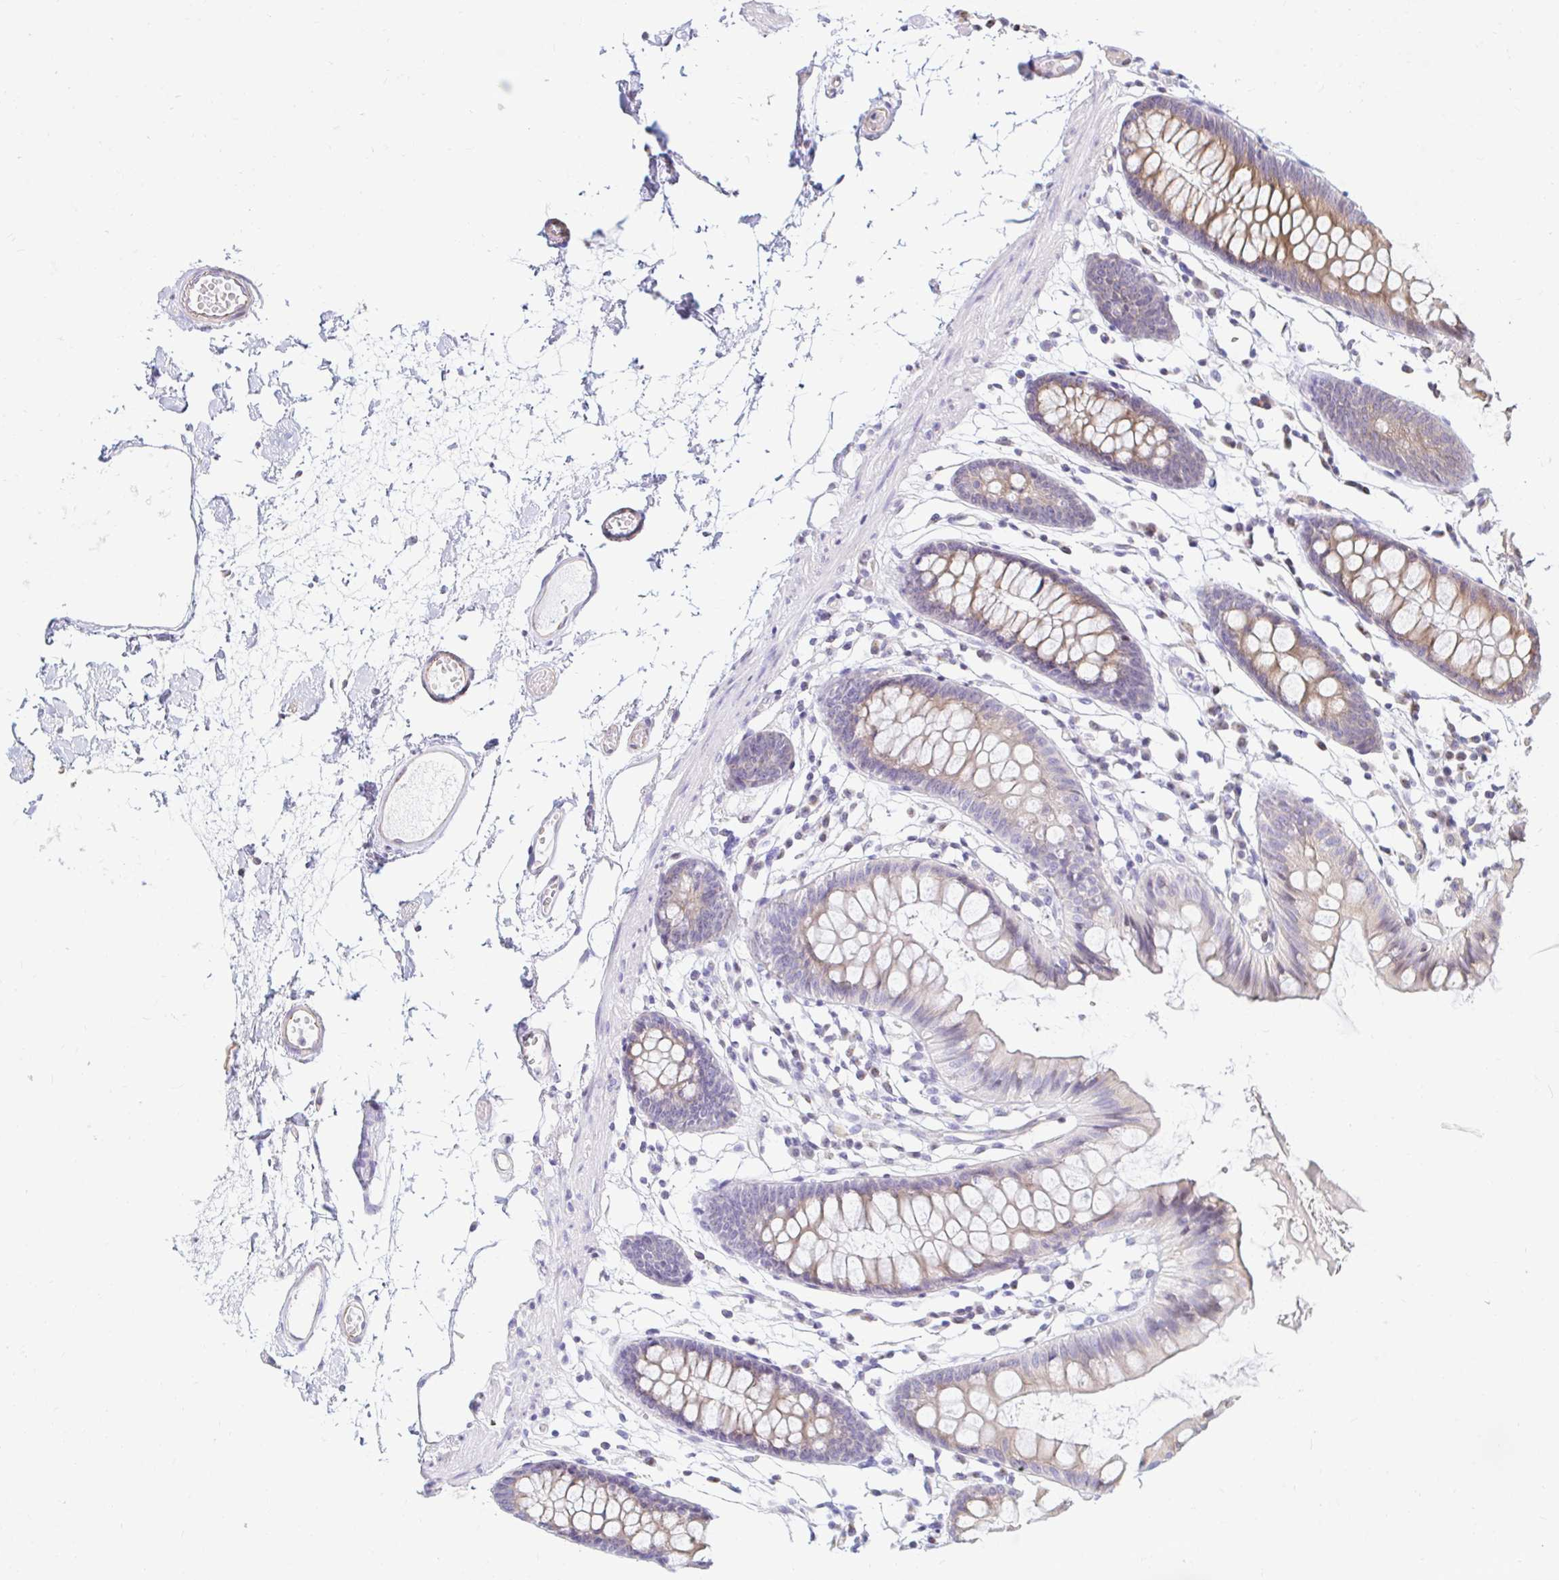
{"staining": {"intensity": "negative", "quantity": "none", "location": "none"}, "tissue": "colon", "cell_type": "Endothelial cells", "image_type": "normal", "snomed": [{"axis": "morphology", "description": "Normal tissue, NOS"}, {"axis": "topography", "description": "Colon"}], "caption": "Endothelial cells are negative for protein expression in benign human colon. The staining was performed using DAB to visualize the protein expression in brown, while the nuclei were stained in blue with hematoxylin (Magnification: 20x).", "gene": "CAPSL", "patient": {"sex": "female", "age": 84}}